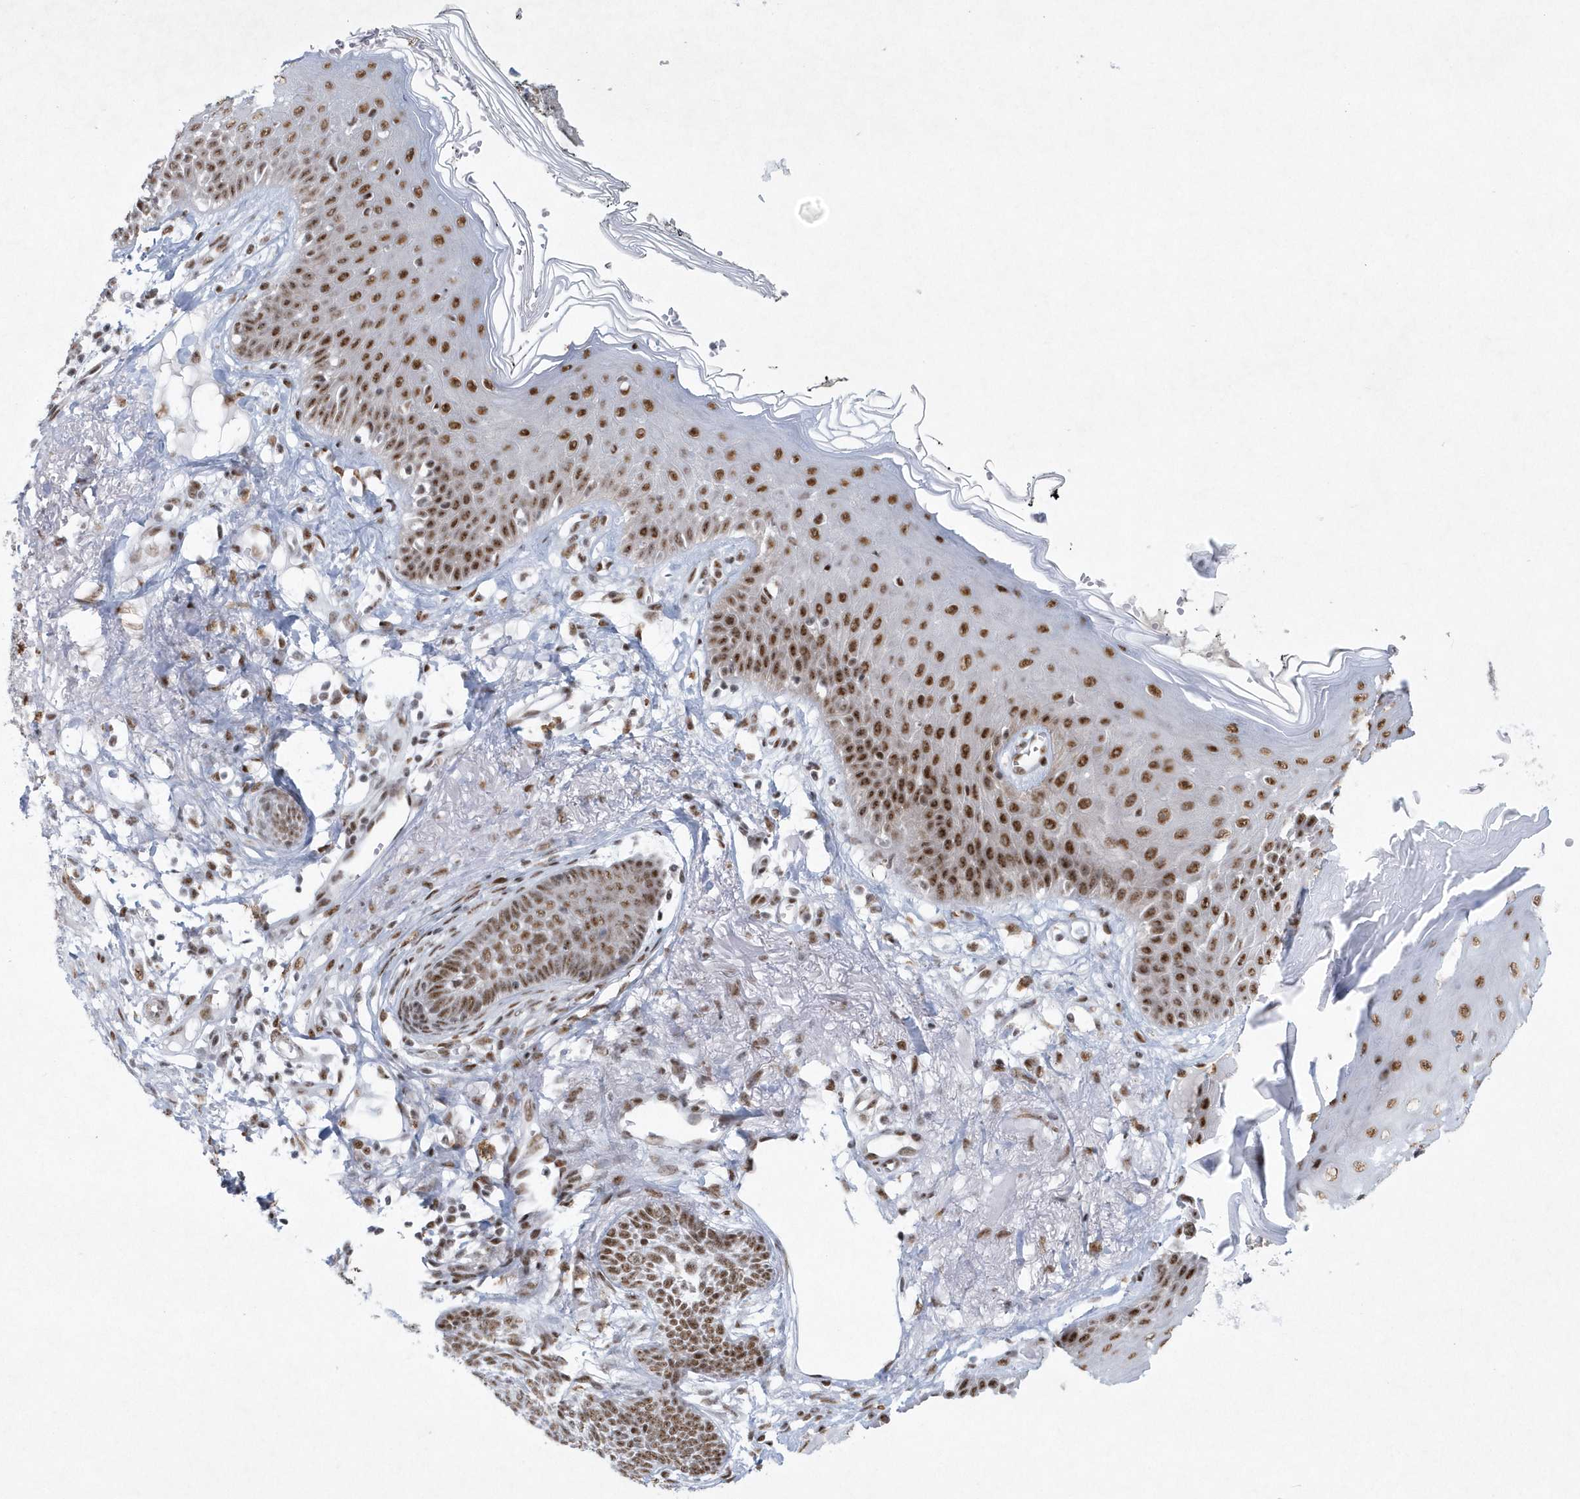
{"staining": {"intensity": "moderate", "quantity": ">75%", "location": "nuclear"}, "tissue": "skin cancer", "cell_type": "Tumor cells", "image_type": "cancer", "snomed": [{"axis": "morphology", "description": "Normal tissue, NOS"}, {"axis": "morphology", "description": "Basal cell carcinoma"}, {"axis": "topography", "description": "Skin"}], "caption": "This is a photomicrograph of IHC staining of basal cell carcinoma (skin), which shows moderate expression in the nuclear of tumor cells.", "gene": "DCLRE1A", "patient": {"sex": "male", "age": 64}}